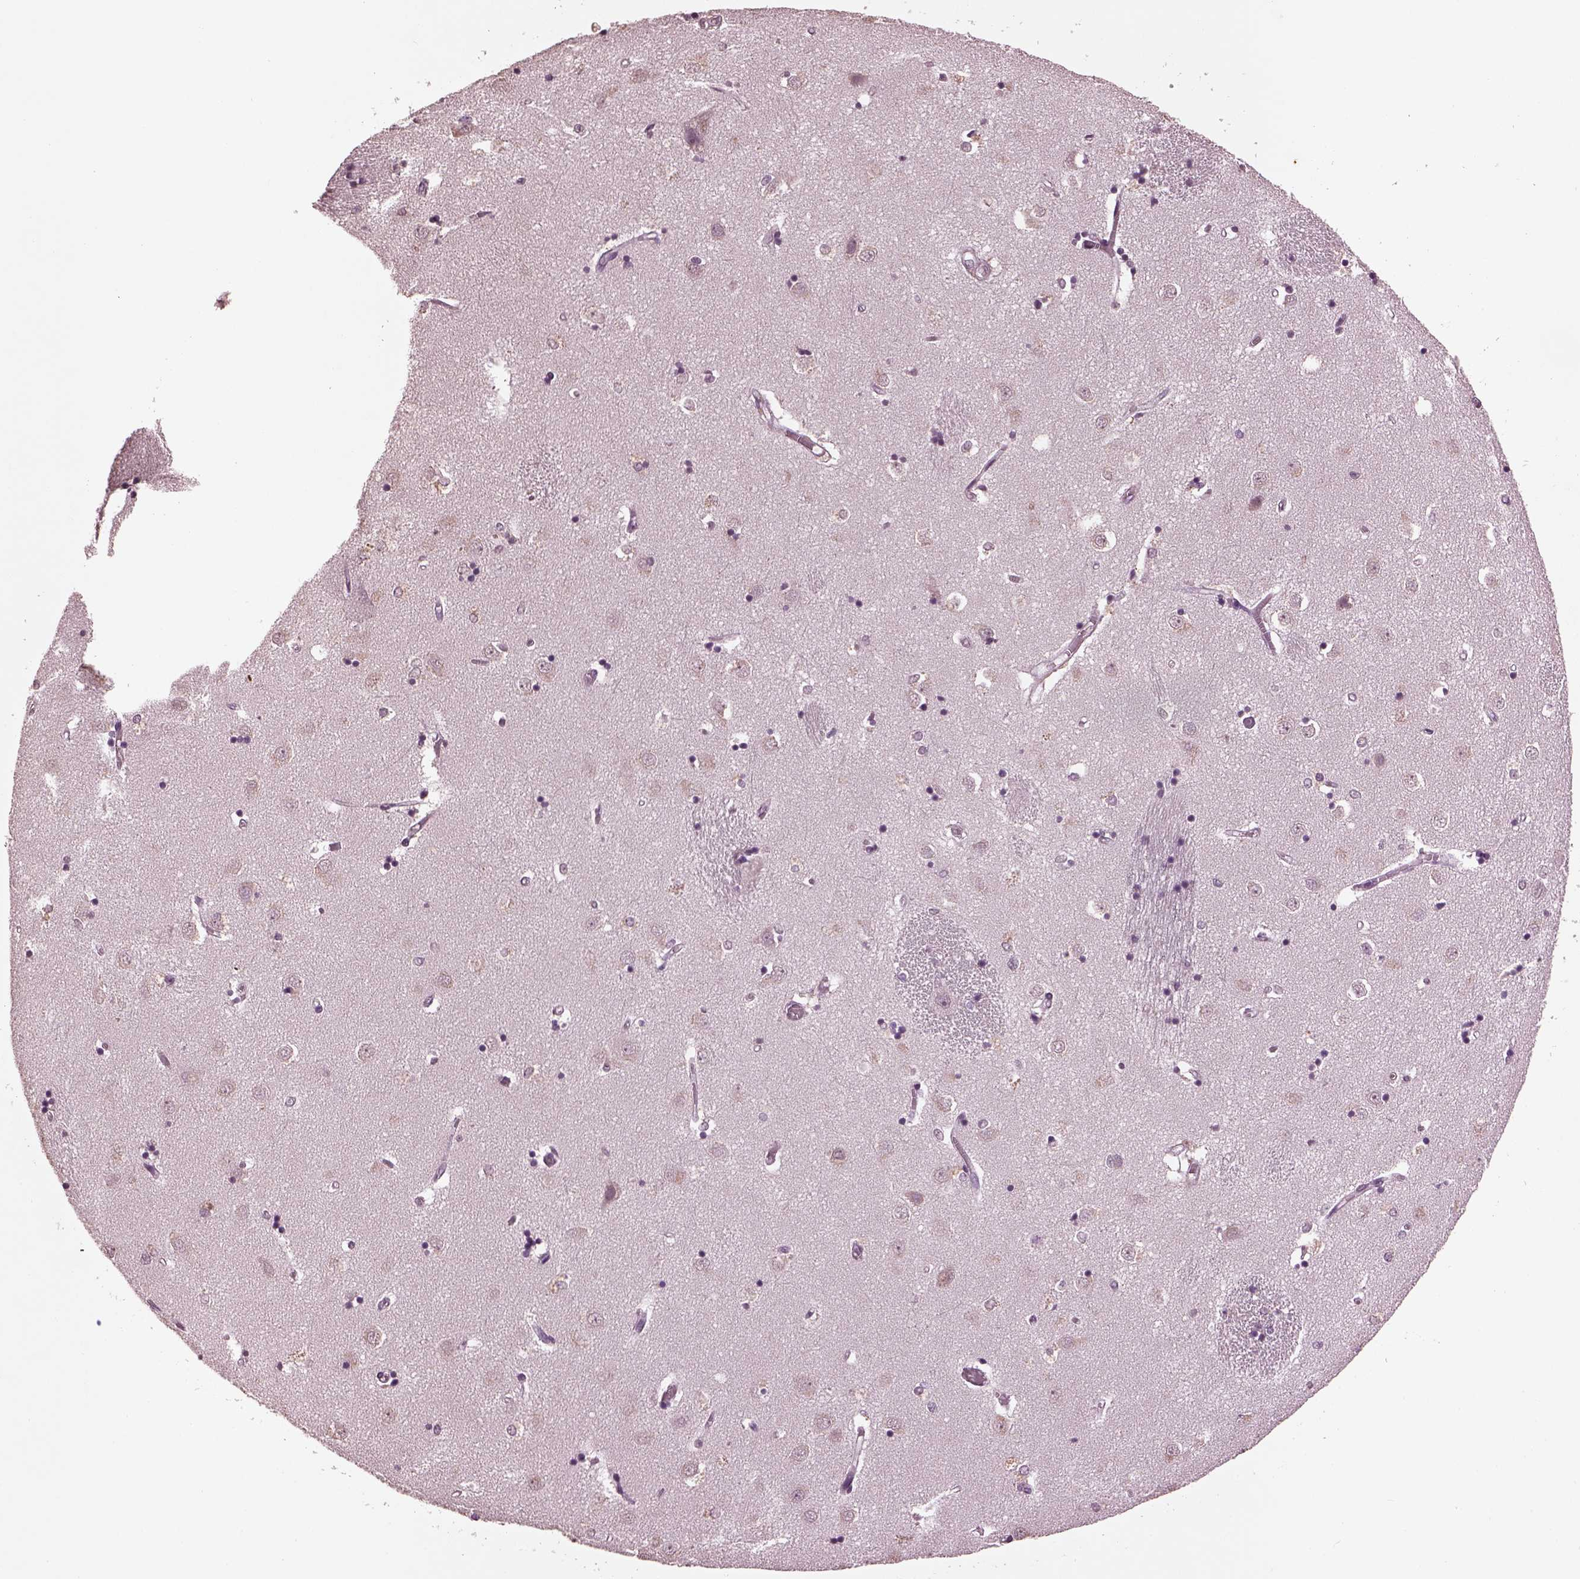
{"staining": {"intensity": "negative", "quantity": "none", "location": "none"}, "tissue": "caudate", "cell_type": "Glial cells", "image_type": "normal", "snomed": [{"axis": "morphology", "description": "Normal tissue, NOS"}, {"axis": "topography", "description": "Lateral ventricle wall"}], "caption": "A high-resolution photomicrograph shows immunohistochemistry staining of normal caudate, which displays no significant expression in glial cells. (DAB (3,3'-diaminobenzidine) immunohistochemistry (IHC), high magnification).", "gene": "IL18RAP", "patient": {"sex": "male", "age": 54}}